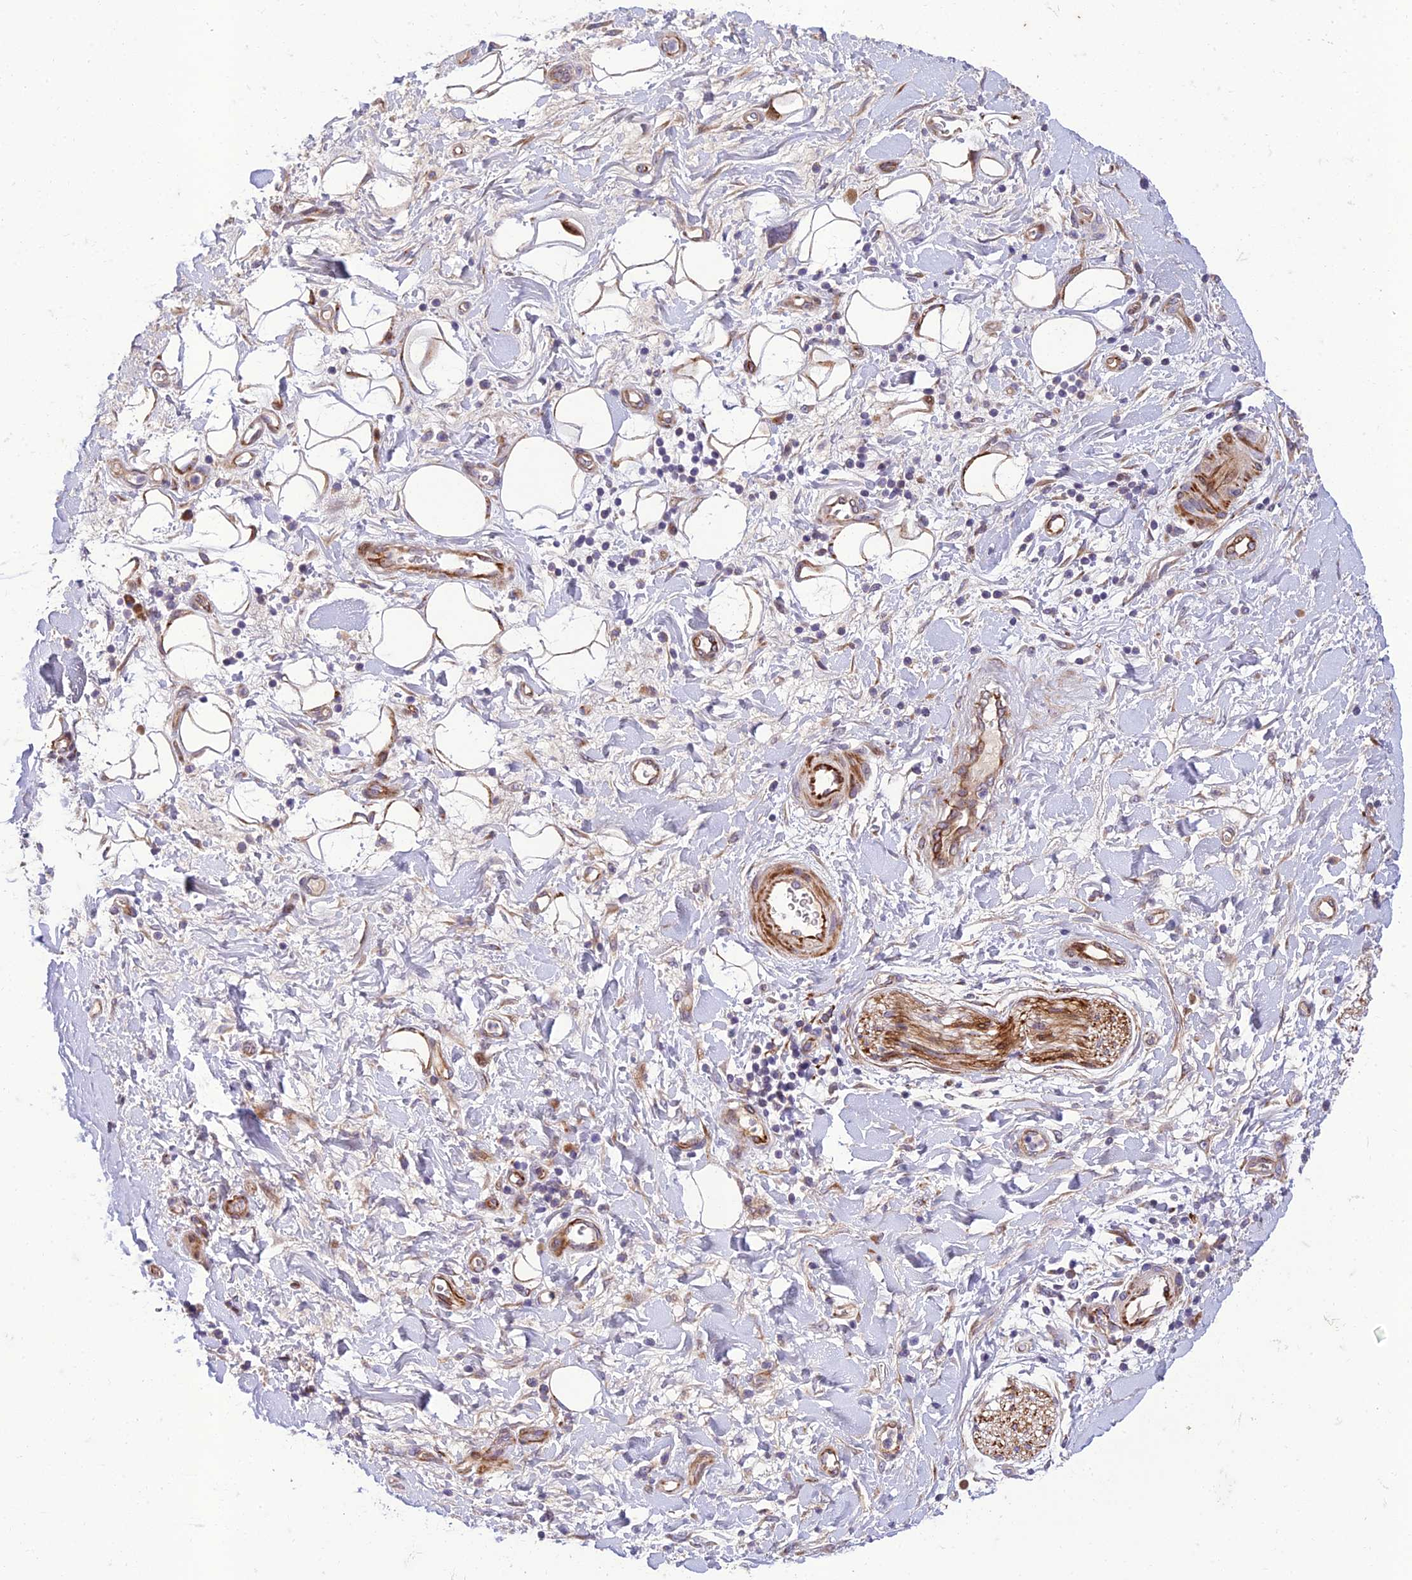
{"staining": {"intensity": "negative", "quantity": "none", "location": "none"}, "tissue": "adipose tissue", "cell_type": "Adipocytes", "image_type": "normal", "snomed": [{"axis": "morphology", "description": "Normal tissue, NOS"}, {"axis": "morphology", "description": "Adenocarcinoma, NOS"}, {"axis": "topography", "description": "Pancreas"}, {"axis": "topography", "description": "Peripheral nerve tissue"}], "caption": "This micrograph is of unremarkable adipose tissue stained with immunohistochemistry (IHC) to label a protein in brown with the nuclei are counter-stained blue. There is no staining in adipocytes.", "gene": "SEL1L3", "patient": {"sex": "male", "age": 59}}